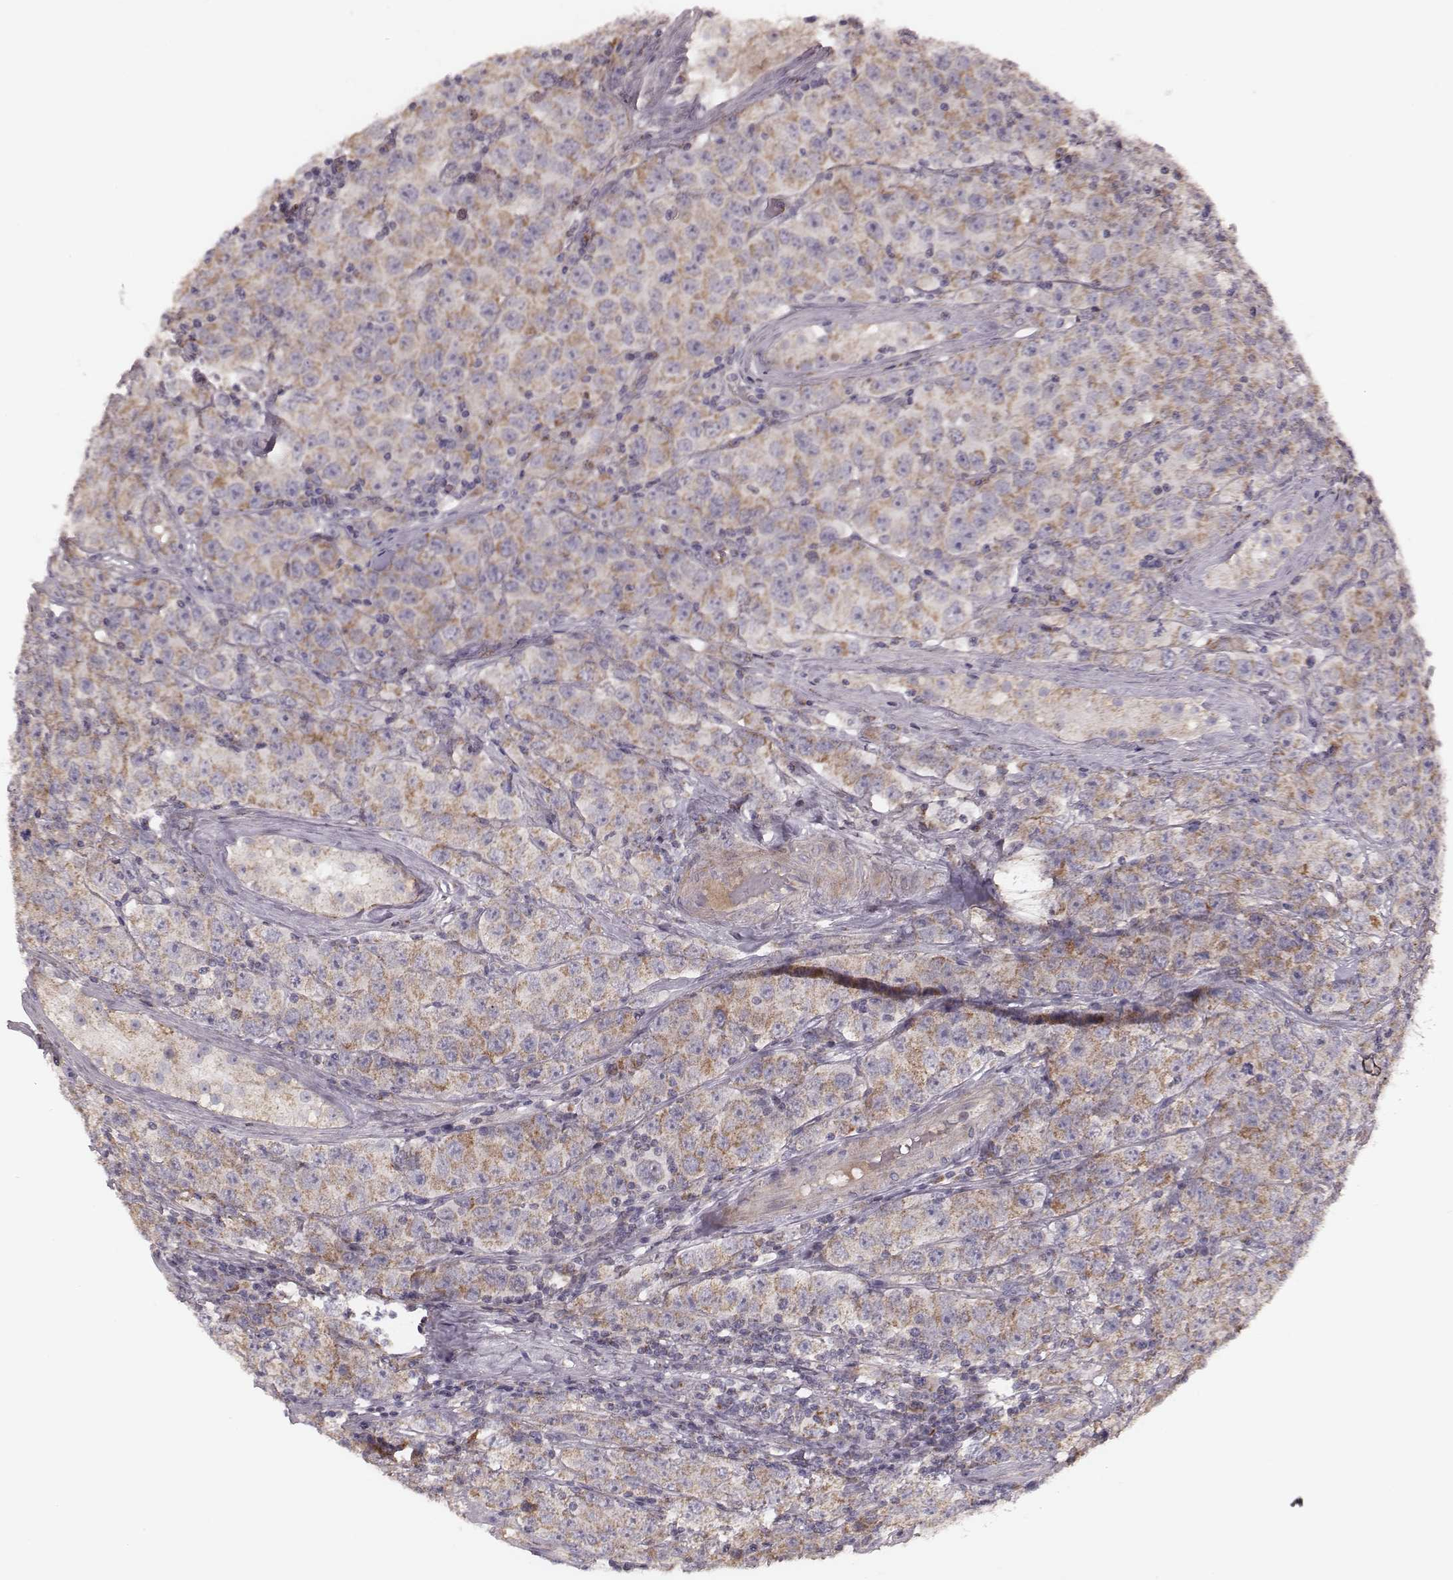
{"staining": {"intensity": "weak", "quantity": "25%-75%", "location": "cytoplasmic/membranous"}, "tissue": "testis cancer", "cell_type": "Tumor cells", "image_type": "cancer", "snomed": [{"axis": "morphology", "description": "Seminoma, NOS"}, {"axis": "topography", "description": "Testis"}], "caption": "Immunohistochemistry micrograph of human testis seminoma stained for a protein (brown), which demonstrates low levels of weak cytoplasmic/membranous positivity in approximately 25%-75% of tumor cells.", "gene": "MRPS27", "patient": {"sex": "male", "age": 52}}